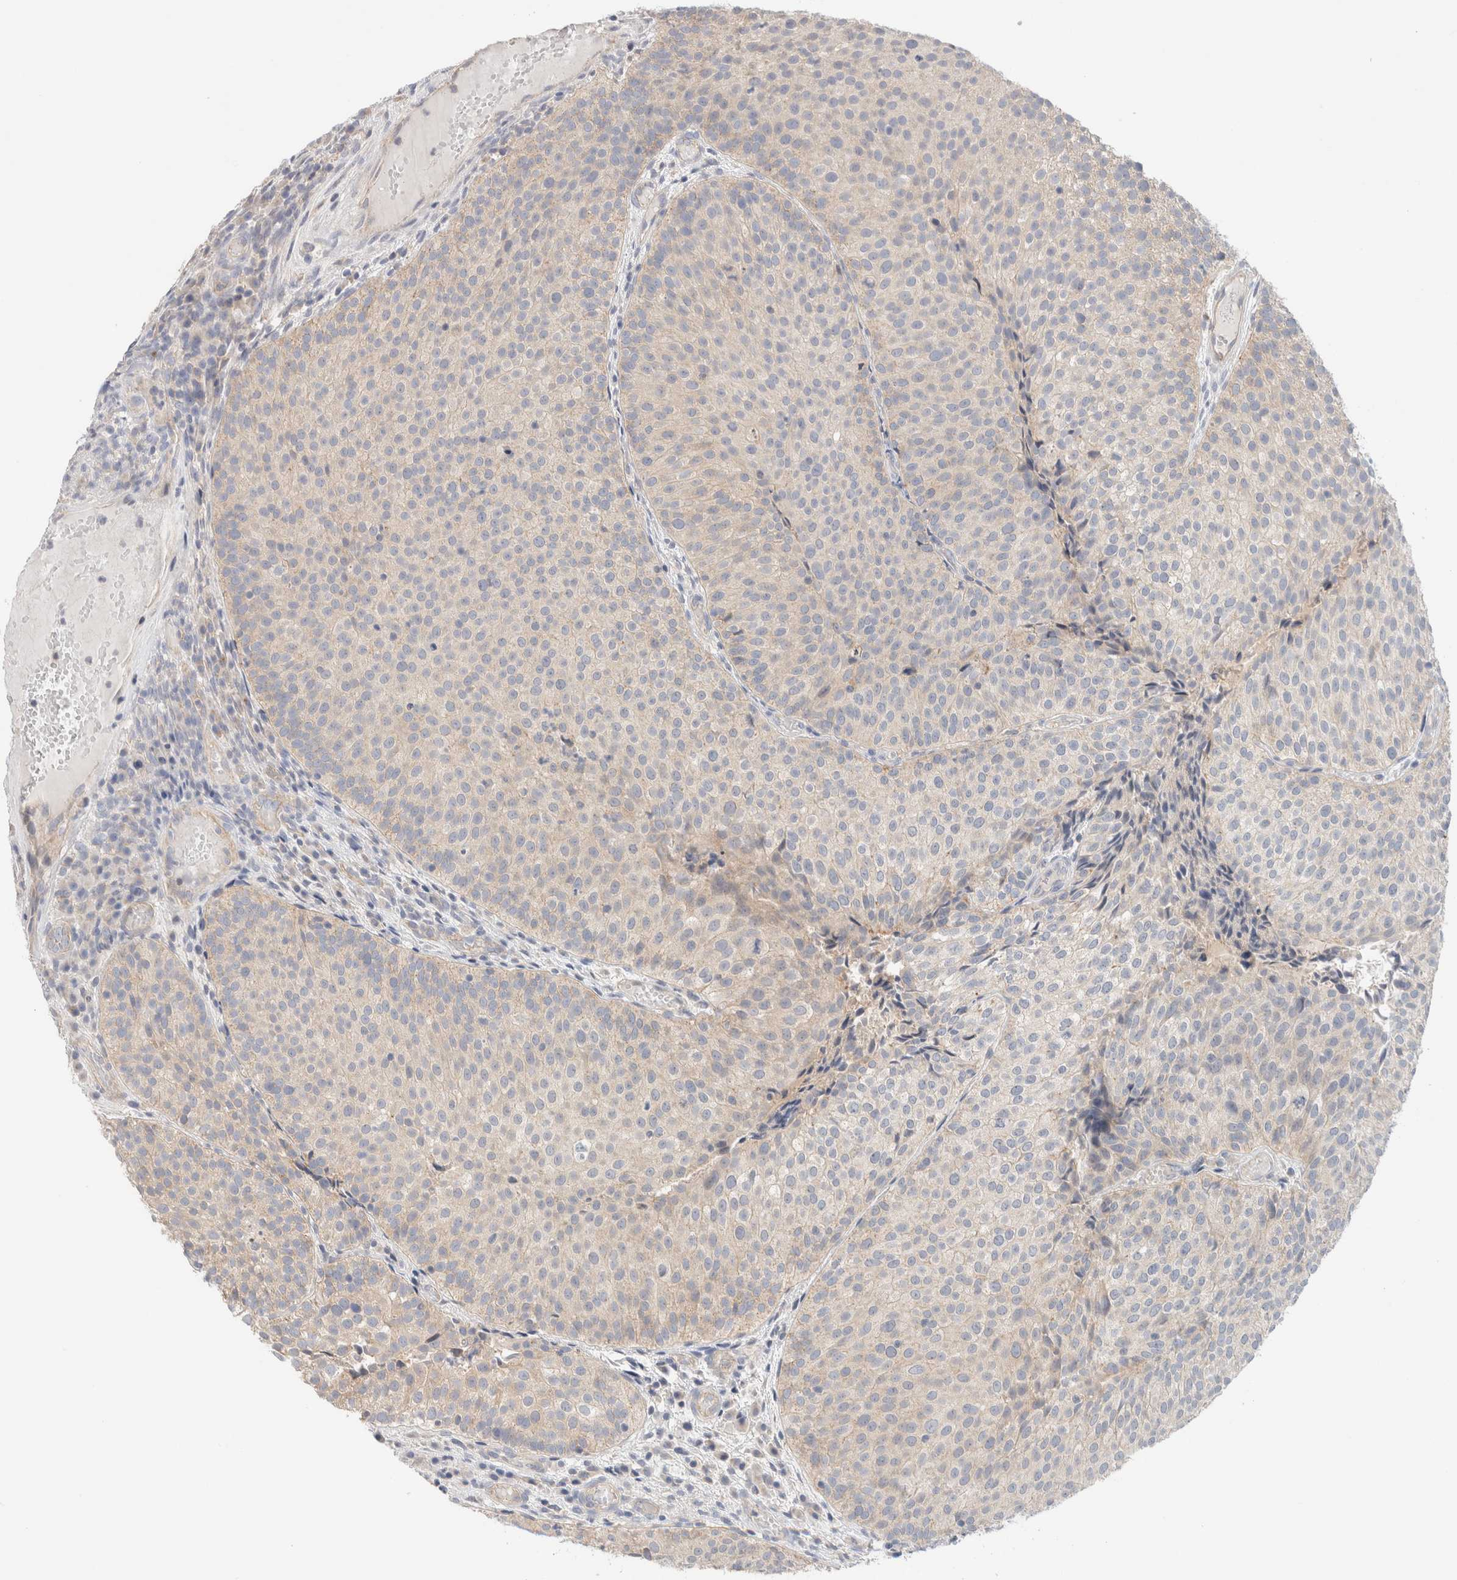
{"staining": {"intensity": "negative", "quantity": "none", "location": "none"}, "tissue": "urothelial cancer", "cell_type": "Tumor cells", "image_type": "cancer", "snomed": [{"axis": "morphology", "description": "Urothelial carcinoma, Low grade"}, {"axis": "topography", "description": "Urinary bladder"}], "caption": "This is an immunohistochemistry histopathology image of human low-grade urothelial carcinoma. There is no expression in tumor cells.", "gene": "SDR16C5", "patient": {"sex": "male", "age": 86}}